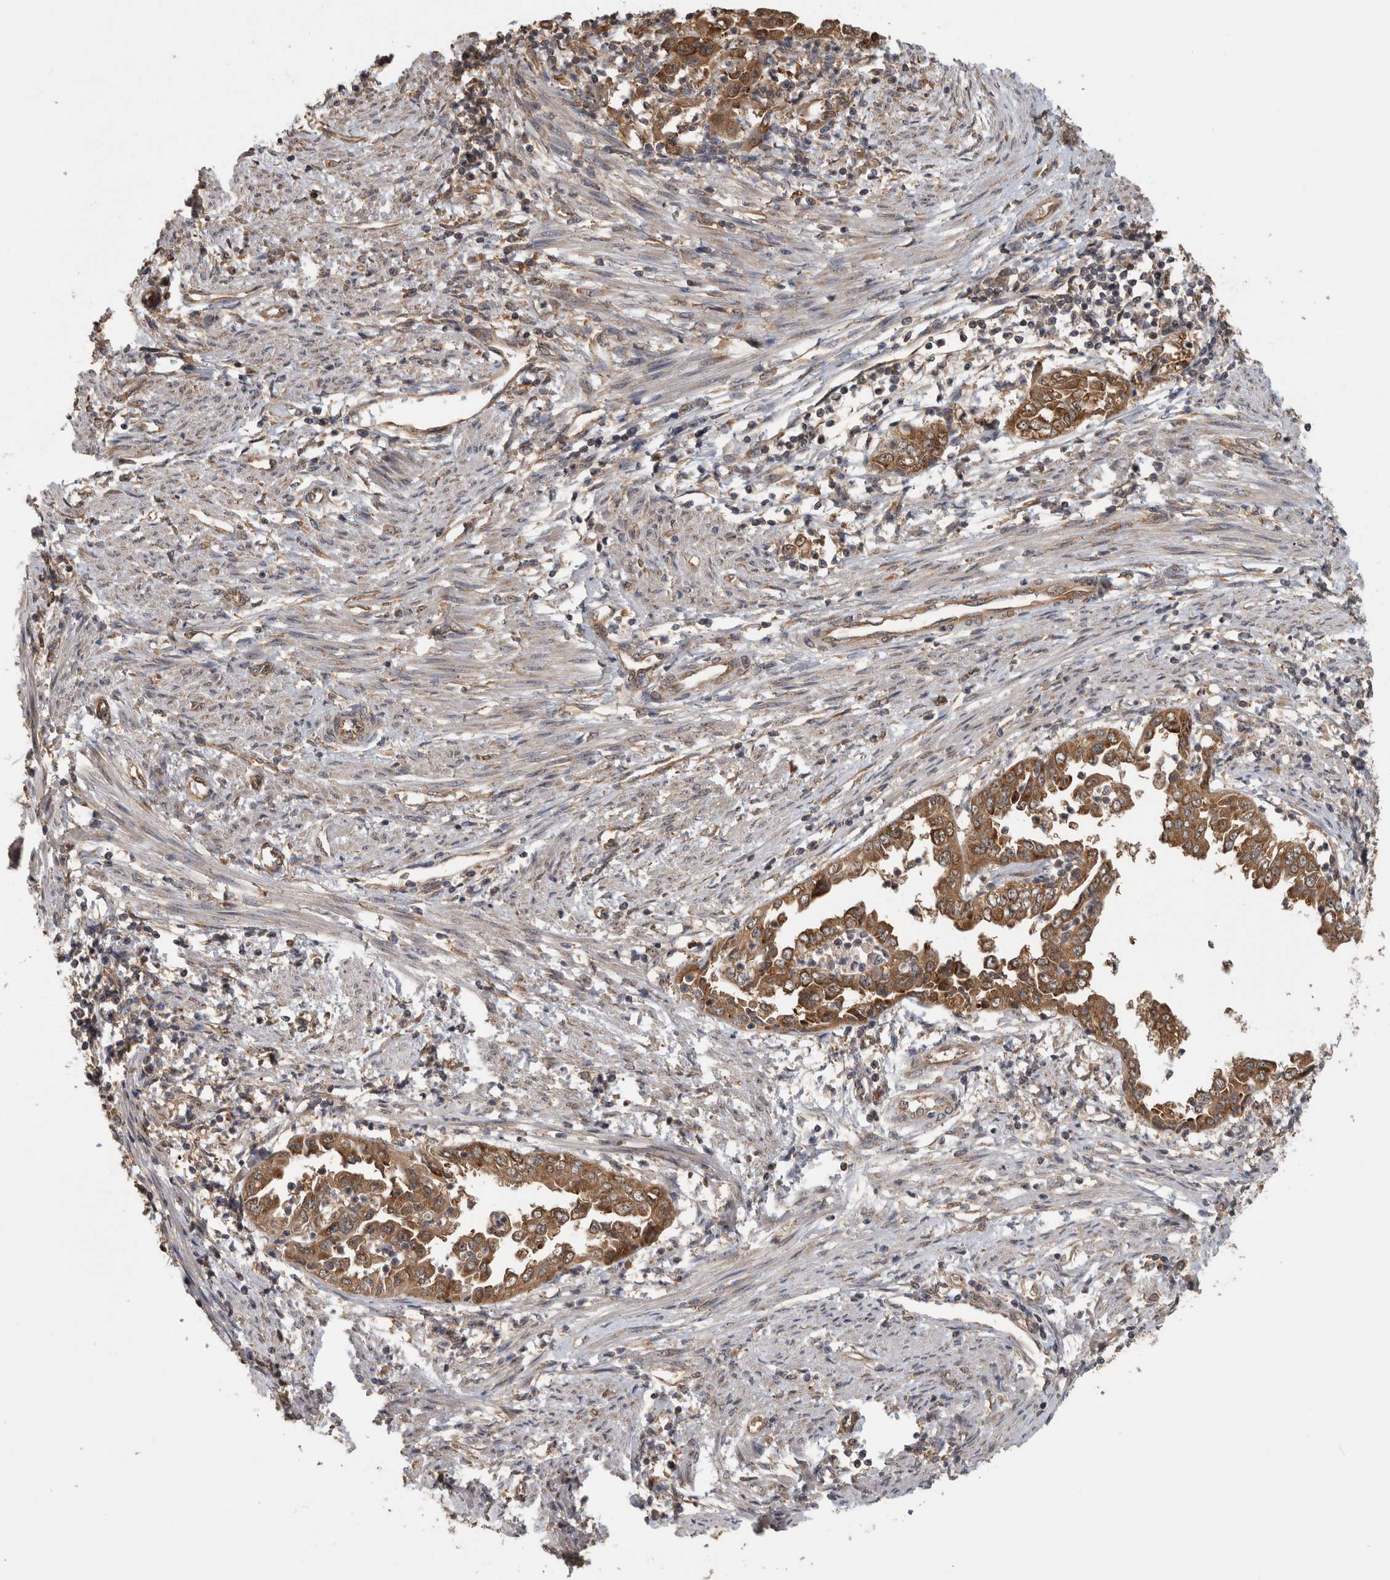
{"staining": {"intensity": "moderate", "quantity": ">75%", "location": "cytoplasmic/membranous"}, "tissue": "endometrial cancer", "cell_type": "Tumor cells", "image_type": "cancer", "snomed": [{"axis": "morphology", "description": "Adenocarcinoma, NOS"}, {"axis": "topography", "description": "Endometrium"}], "caption": "Immunohistochemical staining of endometrial cancer displays medium levels of moderate cytoplasmic/membranous staining in about >75% of tumor cells. The protein is shown in brown color, while the nuclei are stained blue.", "gene": "ATXN2", "patient": {"sex": "female", "age": 85}}